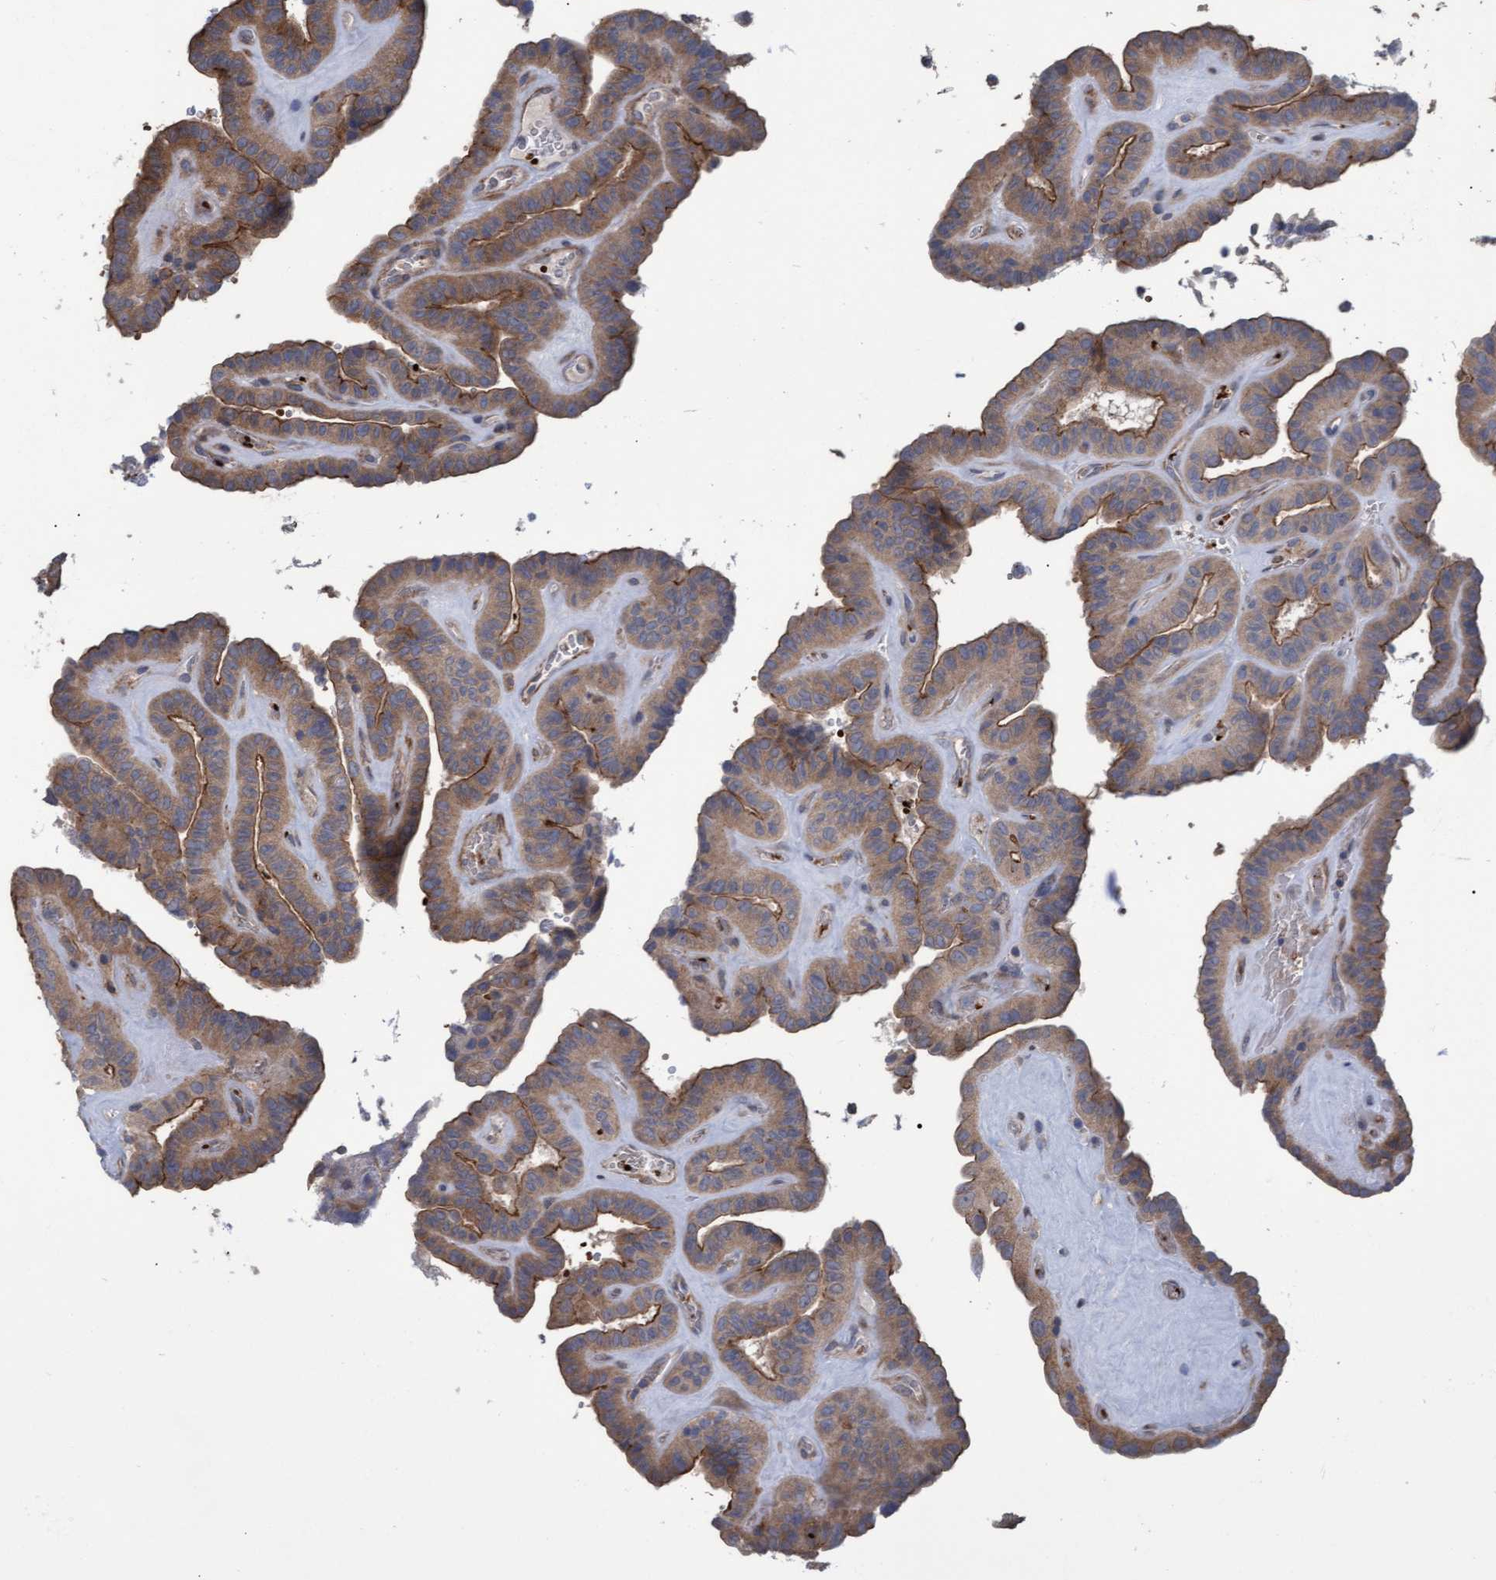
{"staining": {"intensity": "moderate", "quantity": ">75%", "location": "cytoplasmic/membranous"}, "tissue": "thyroid cancer", "cell_type": "Tumor cells", "image_type": "cancer", "snomed": [{"axis": "morphology", "description": "Papillary adenocarcinoma, NOS"}, {"axis": "topography", "description": "Thyroid gland"}], "caption": "Protein staining of papillary adenocarcinoma (thyroid) tissue reveals moderate cytoplasmic/membranous staining in about >75% of tumor cells.", "gene": "NAA15", "patient": {"sex": "male", "age": 77}}